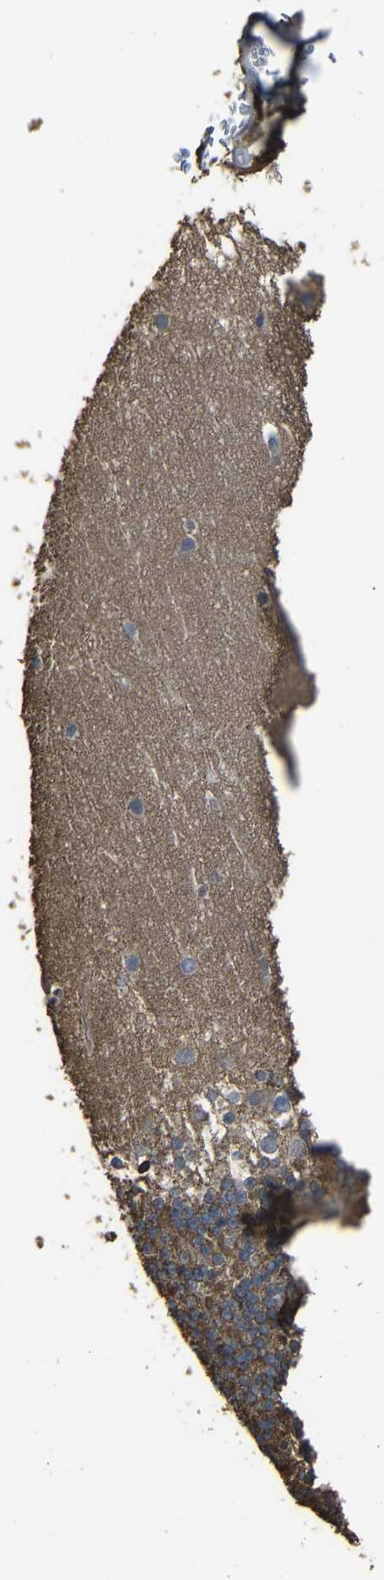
{"staining": {"intensity": "moderate", "quantity": "25%-75%", "location": "cytoplasmic/membranous"}, "tissue": "cerebellum", "cell_type": "Cells in granular layer", "image_type": "normal", "snomed": [{"axis": "morphology", "description": "Normal tissue, NOS"}, {"axis": "topography", "description": "Cerebellum"}], "caption": "IHC histopathology image of normal cerebellum stained for a protein (brown), which reveals medium levels of moderate cytoplasmic/membranous positivity in about 25%-75% of cells in granular layer.", "gene": "ADGRE5", "patient": {"sex": "female", "age": 19}}